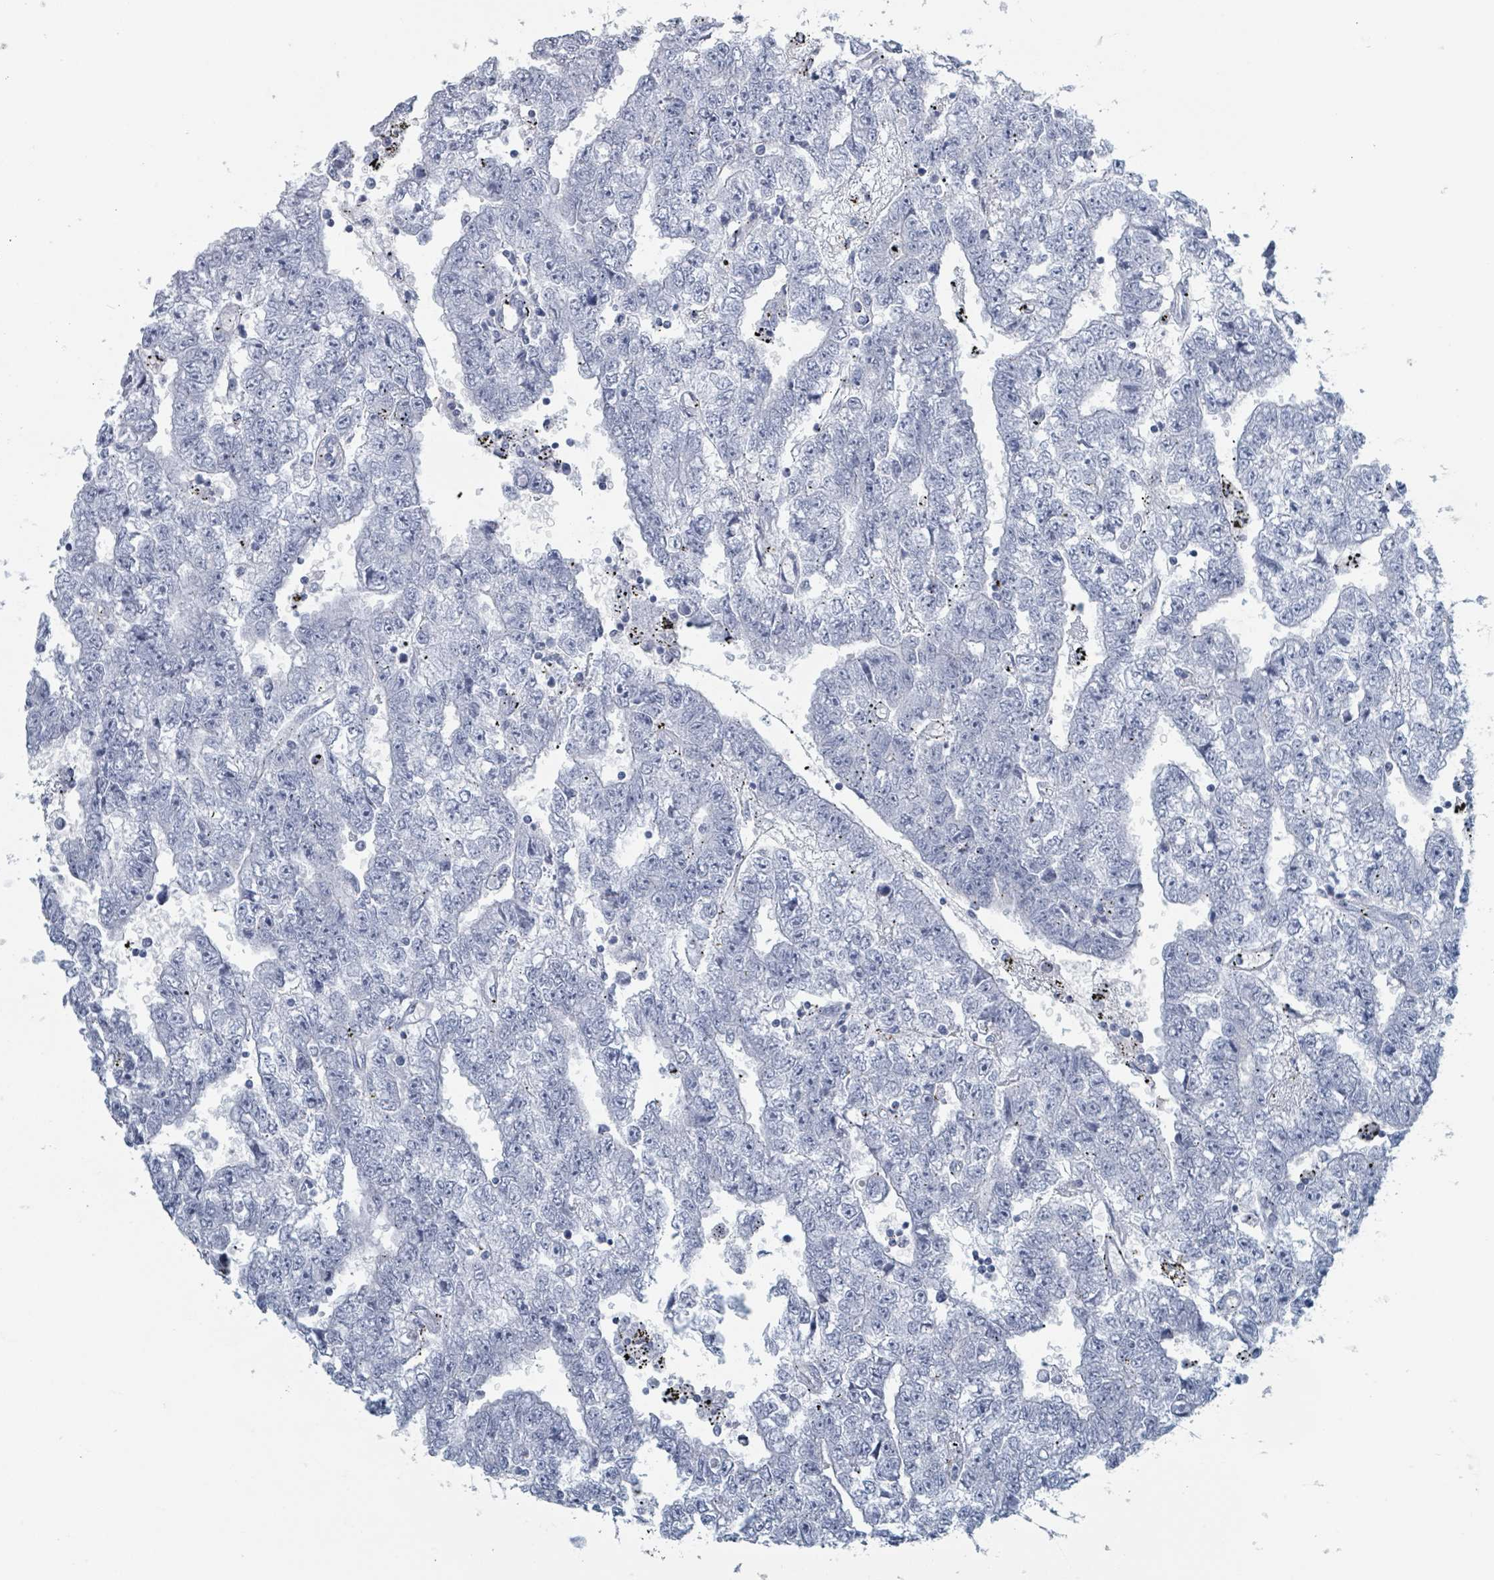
{"staining": {"intensity": "negative", "quantity": "none", "location": "none"}, "tissue": "testis cancer", "cell_type": "Tumor cells", "image_type": "cancer", "snomed": [{"axis": "morphology", "description": "Carcinoma, Embryonal, NOS"}, {"axis": "topography", "description": "Testis"}], "caption": "IHC of testis cancer (embryonal carcinoma) reveals no staining in tumor cells.", "gene": "HEATR5A", "patient": {"sex": "male", "age": 25}}